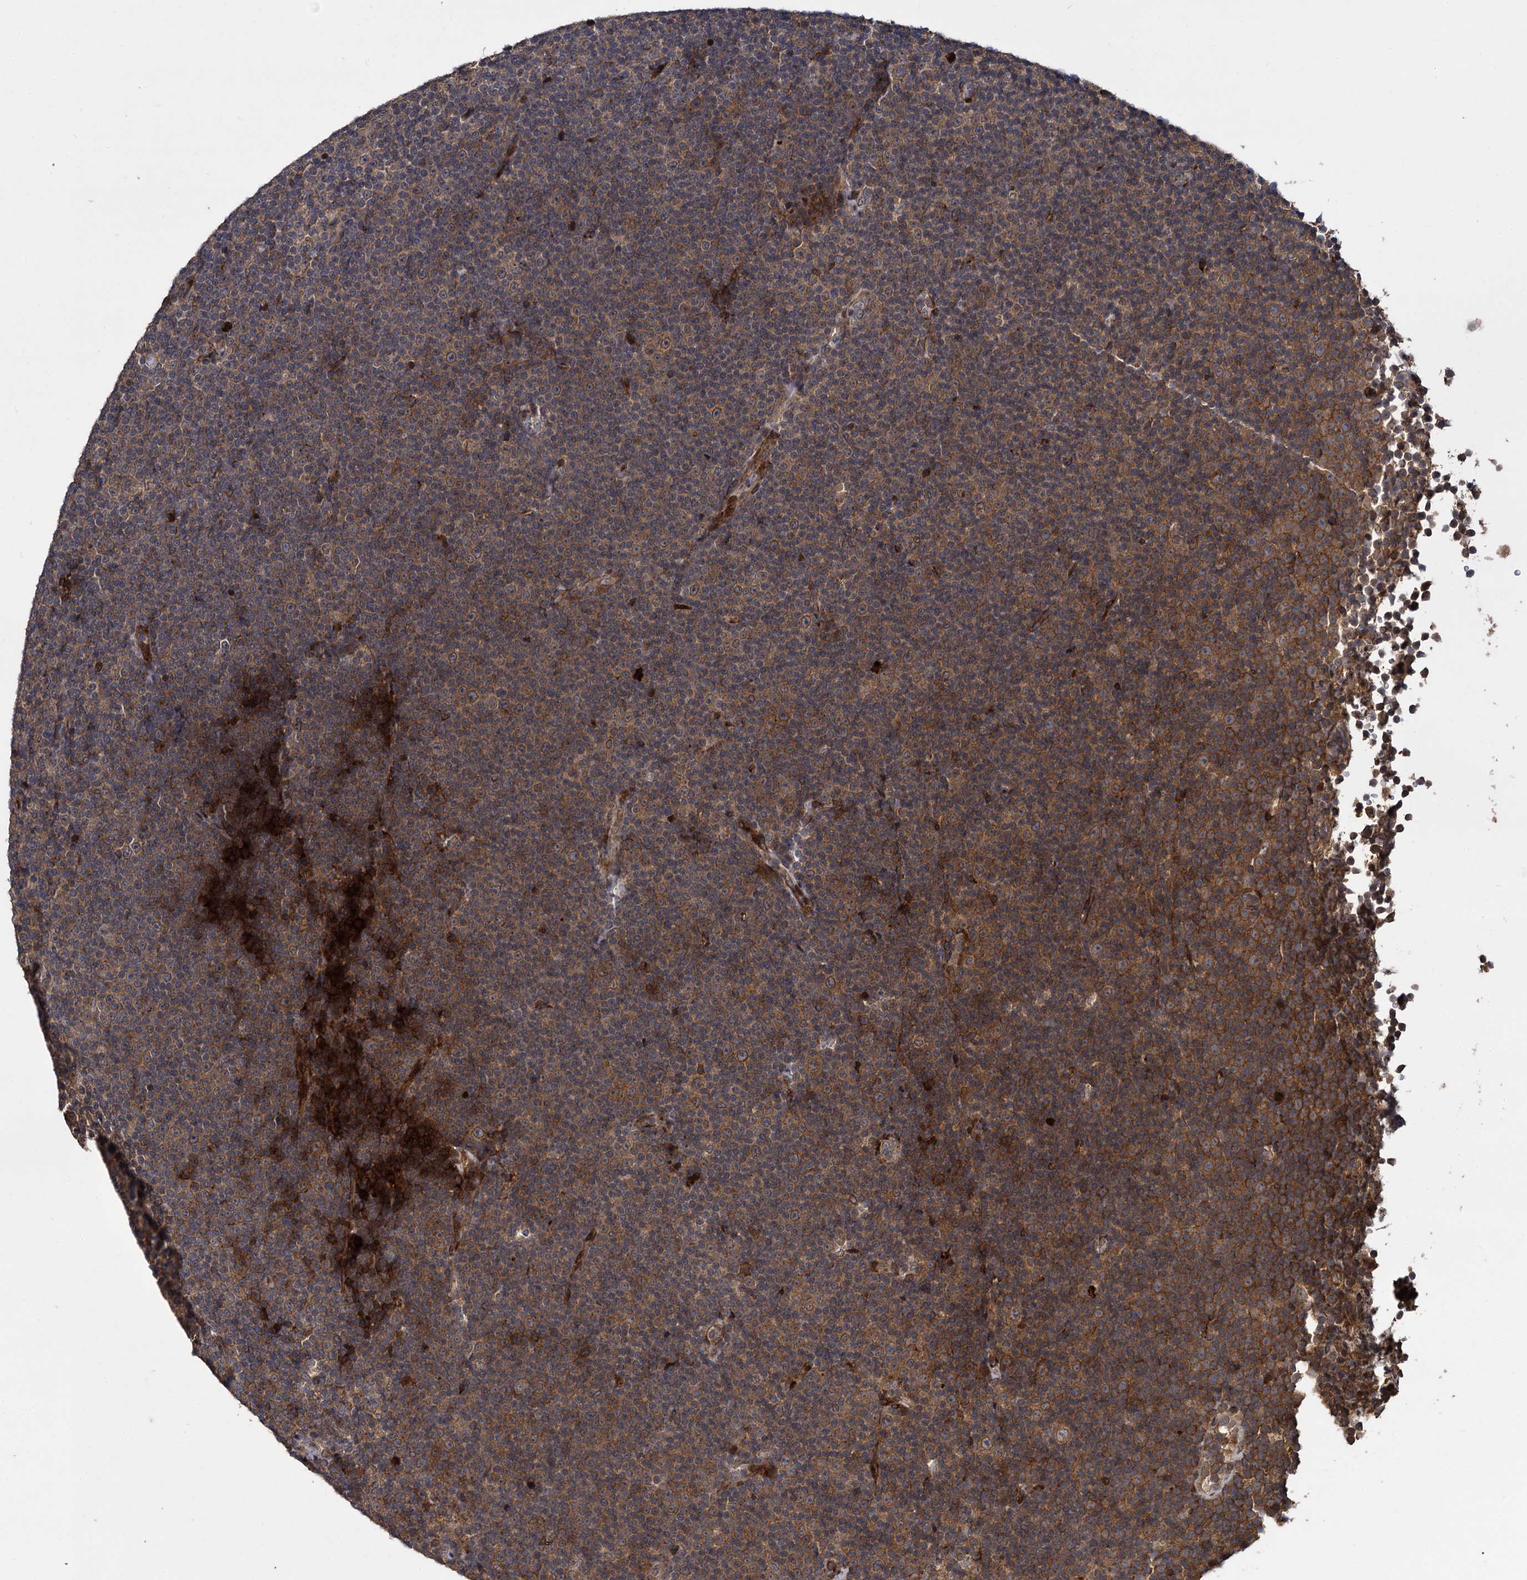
{"staining": {"intensity": "moderate", "quantity": ">75%", "location": "cytoplasmic/membranous"}, "tissue": "lymphoma", "cell_type": "Tumor cells", "image_type": "cancer", "snomed": [{"axis": "morphology", "description": "Malignant lymphoma, non-Hodgkin's type, Low grade"}, {"axis": "topography", "description": "Lymph node"}], "caption": "Brown immunohistochemical staining in human lymphoma exhibits moderate cytoplasmic/membranous expression in about >75% of tumor cells.", "gene": "INPPL1", "patient": {"sex": "female", "age": 67}}